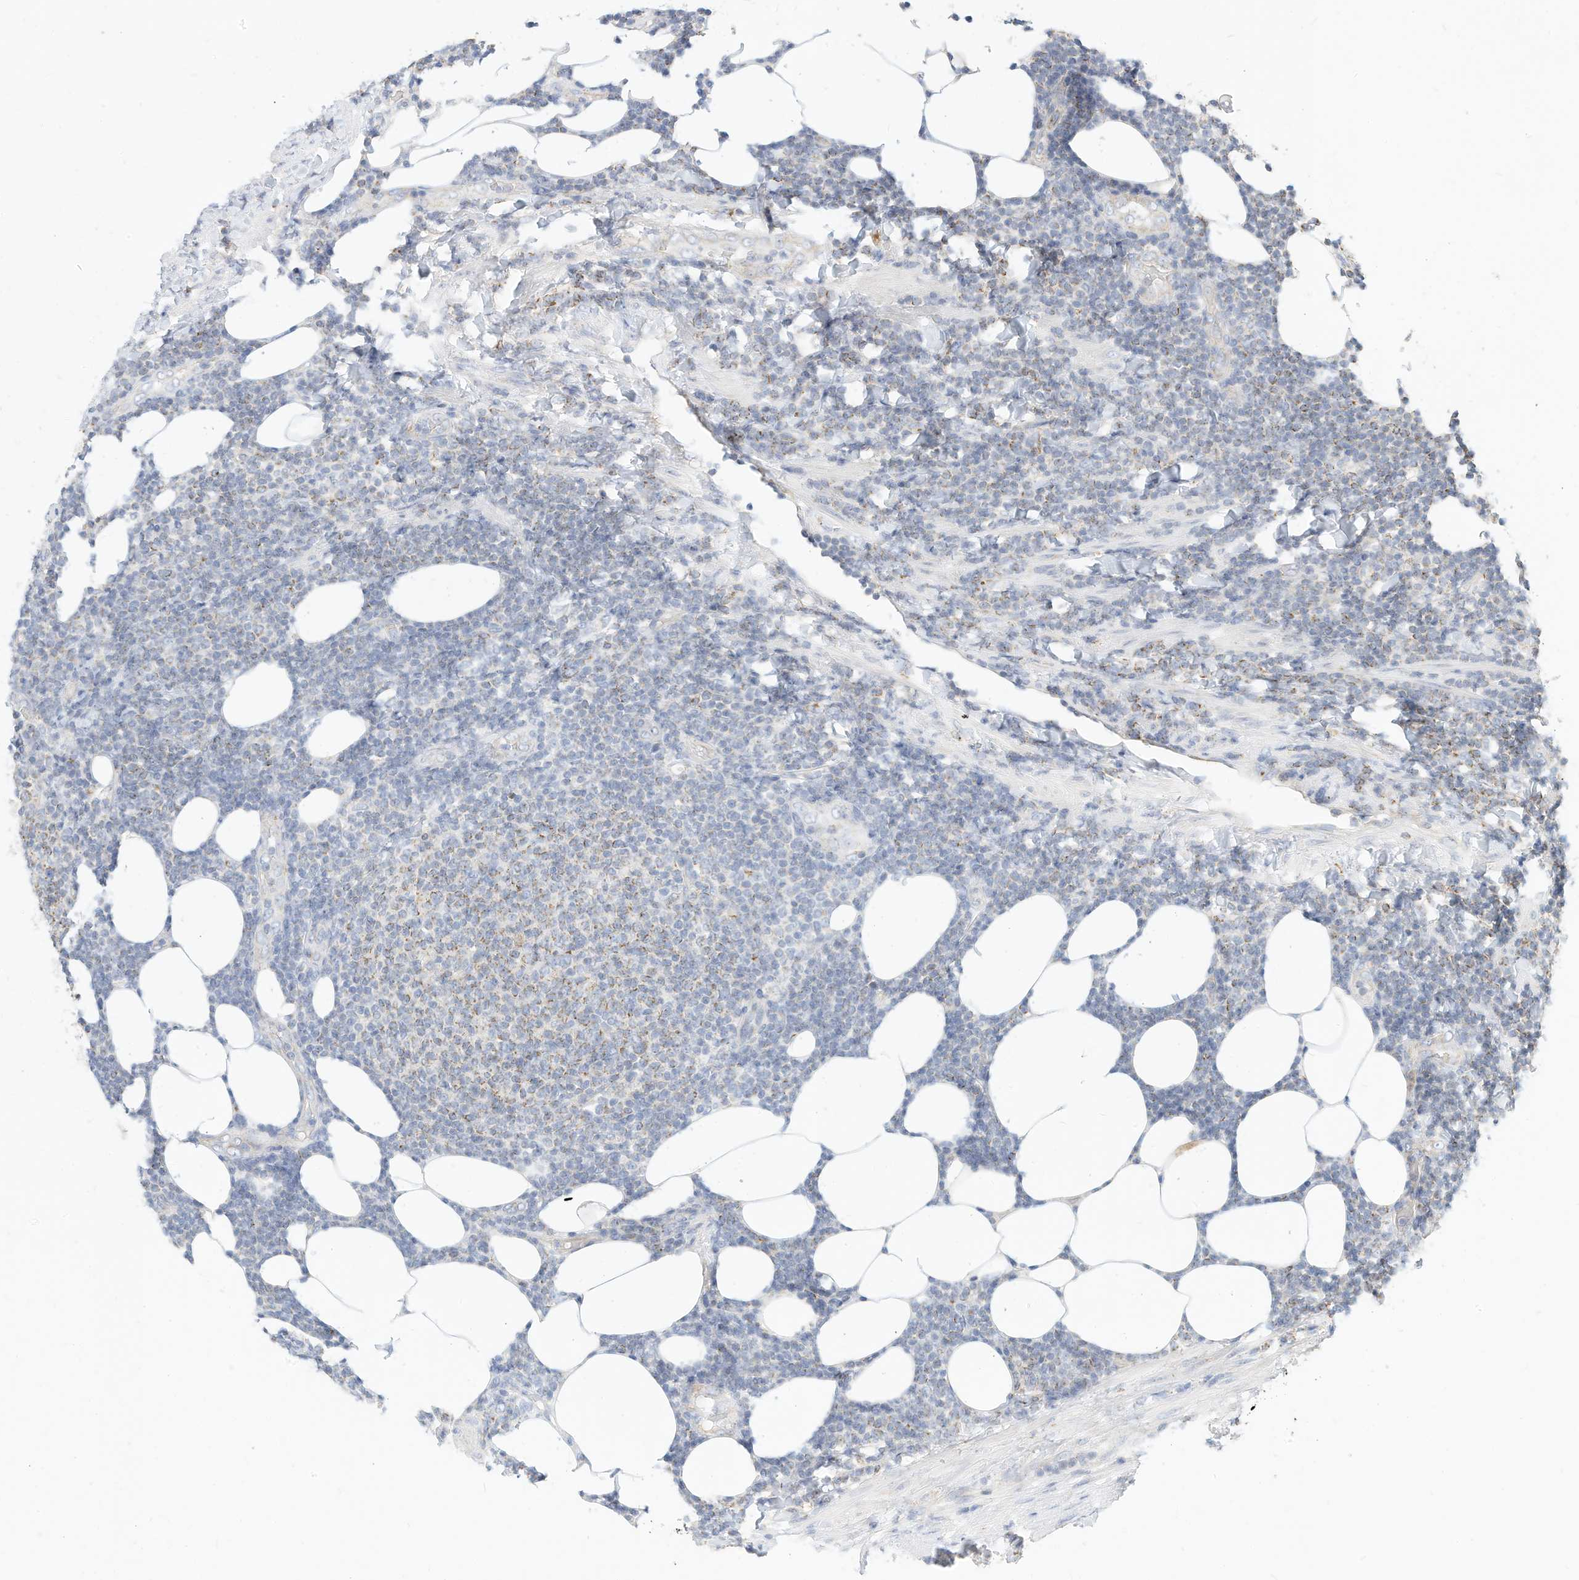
{"staining": {"intensity": "weak", "quantity": "25%-75%", "location": "cytoplasmic/membranous"}, "tissue": "lymphoma", "cell_type": "Tumor cells", "image_type": "cancer", "snomed": [{"axis": "morphology", "description": "Malignant lymphoma, non-Hodgkin's type, Low grade"}, {"axis": "topography", "description": "Lymph node"}], "caption": "A histopathology image showing weak cytoplasmic/membranous expression in approximately 25%-75% of tumor cells in lymphoma, as visualized by brown immunohistochemical staining.", "gene": "RHOH", "patient": {"sex": "male", "age": 66}}